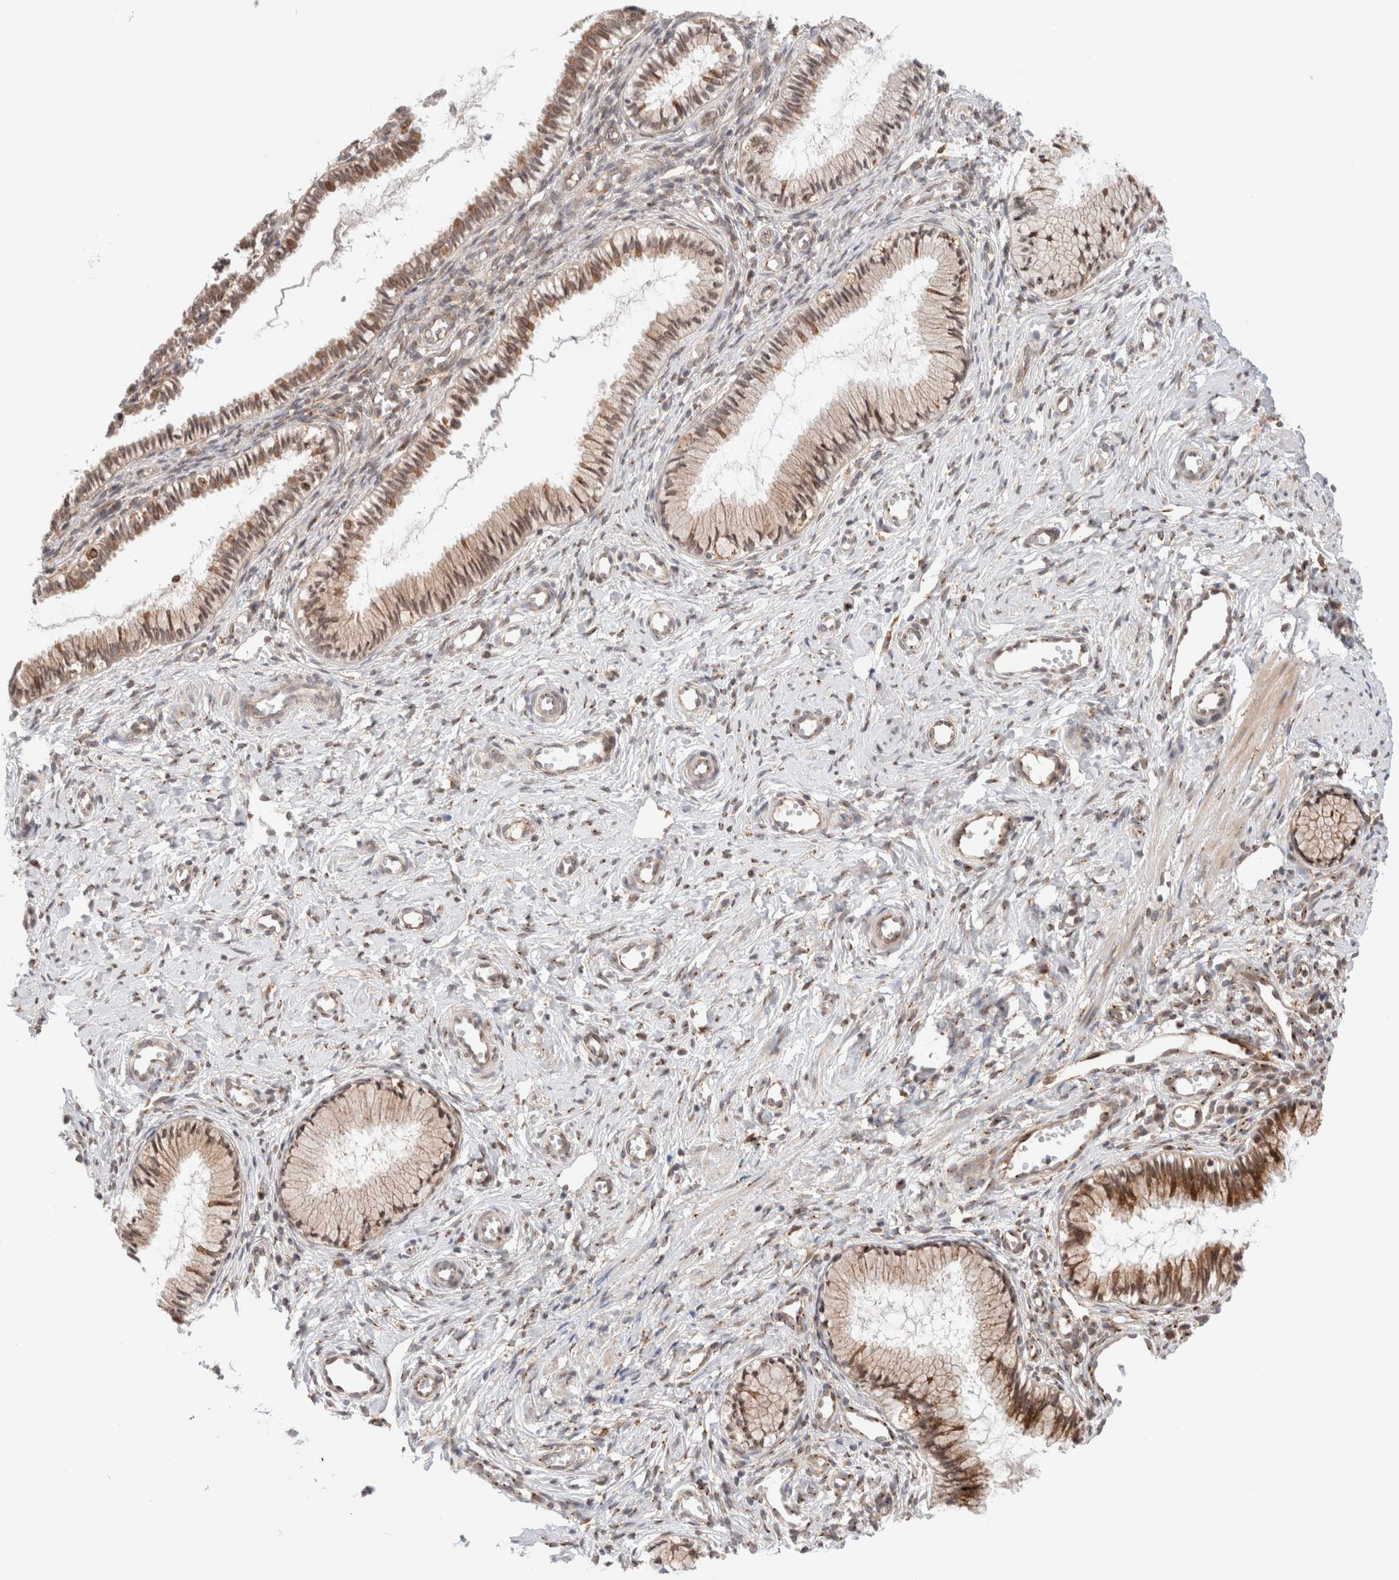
{"staining": {"intensity": "moderate", "quantity": ">75%", "location": "cytoplasmic/membranous"}, "tissue": "cervix", "cell_type": "Glandular cells", "image_type": "normal", "snomed": [{"axis": "morphology", "description": "Normal tissue, NOS"}, {"axis": "topography", "description": "Cervix"}], "caption": "Brown immunohistochemical staining in normal human cervix exhibits moderate cytoplasmic/membranous positivity in approximately >75% of glandular cells. The protein is shown in brown color, while the nuclei are stained blue.", "gene": "GCN1", "patient": {"sex": "female", "age": 27}}